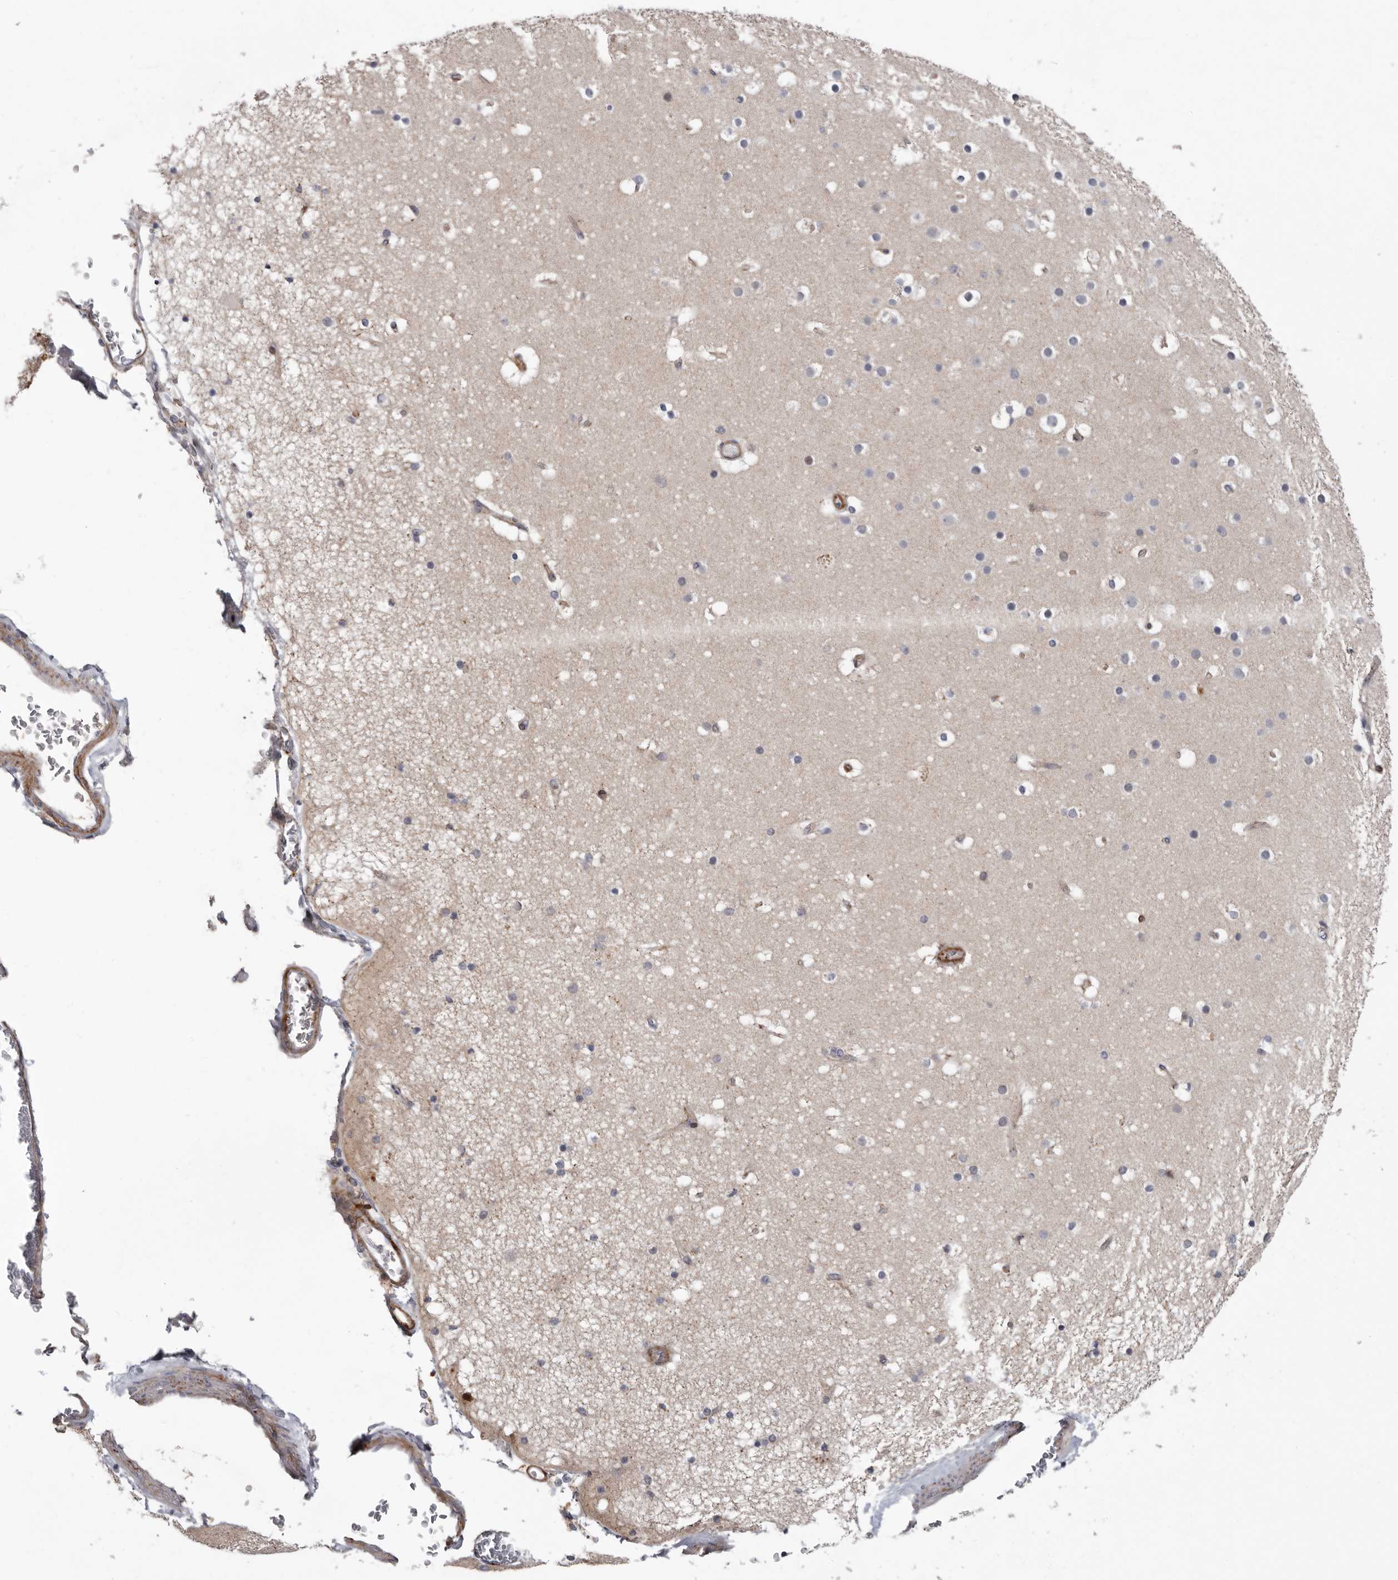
{"staining": {"intensity": "negative", "quantity": "none", "location": "none"}, "tissue": "cerebral cortex", "cell_type": "Endothelial cells", "image_type": "normal", "snomed": [{"axis": "morphology", "description": "Normal tissue, NOS"}, {"axis": "topography", "description": "Cerebral cortex"}], "caption": "Immunohistochemical staining of normal cerebral cortex demonstrates no significant staining in endothelial cells. Nuclei are stained in blue.", "gene": "ATXN3L", "patient": {"sex": "male", "age": 57}}